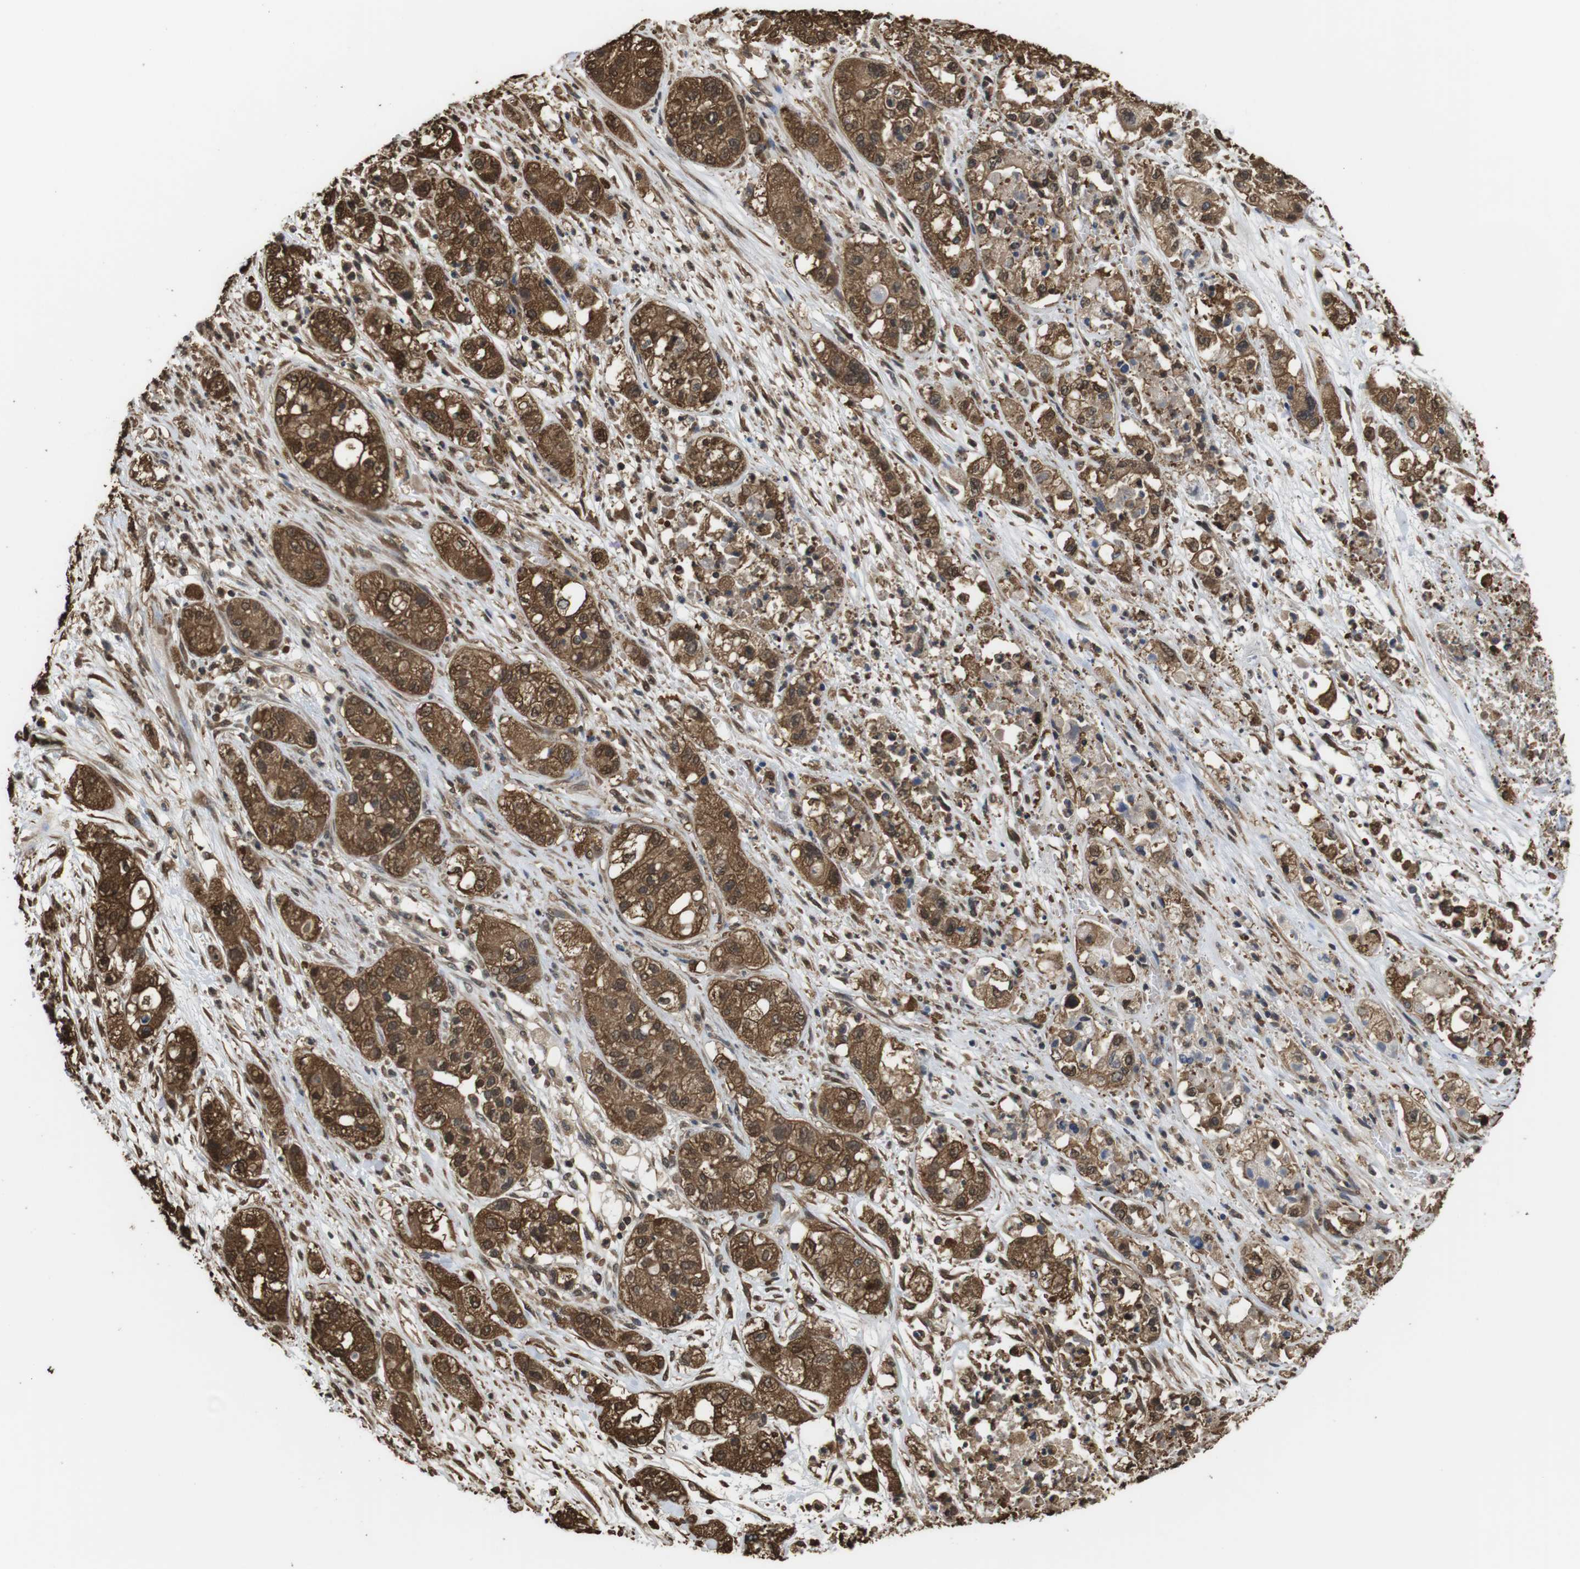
{"staining": {"intensity": "moderate", "quantity": ">75%", "location": "cytoplasmic/membranous,nuclear"}, "tissue": "pancreatic cancer", "cell_type": "Tumor cells", "image_type": "cancer", "snomed": [{"axis": "morphology", "description": "Adenocarcinoma, NOS"}, {"axis": "topography", "description": "Pancreas"}], "caption": "A medium amount of moderate cytoplasmic/membranous and nuclear staining is seen in approximately >75% of tumor cells in pancreatic adenocarcinoma tissue.", "gene": "LDHA", "patient": {"sex": "female", "age": 78}}